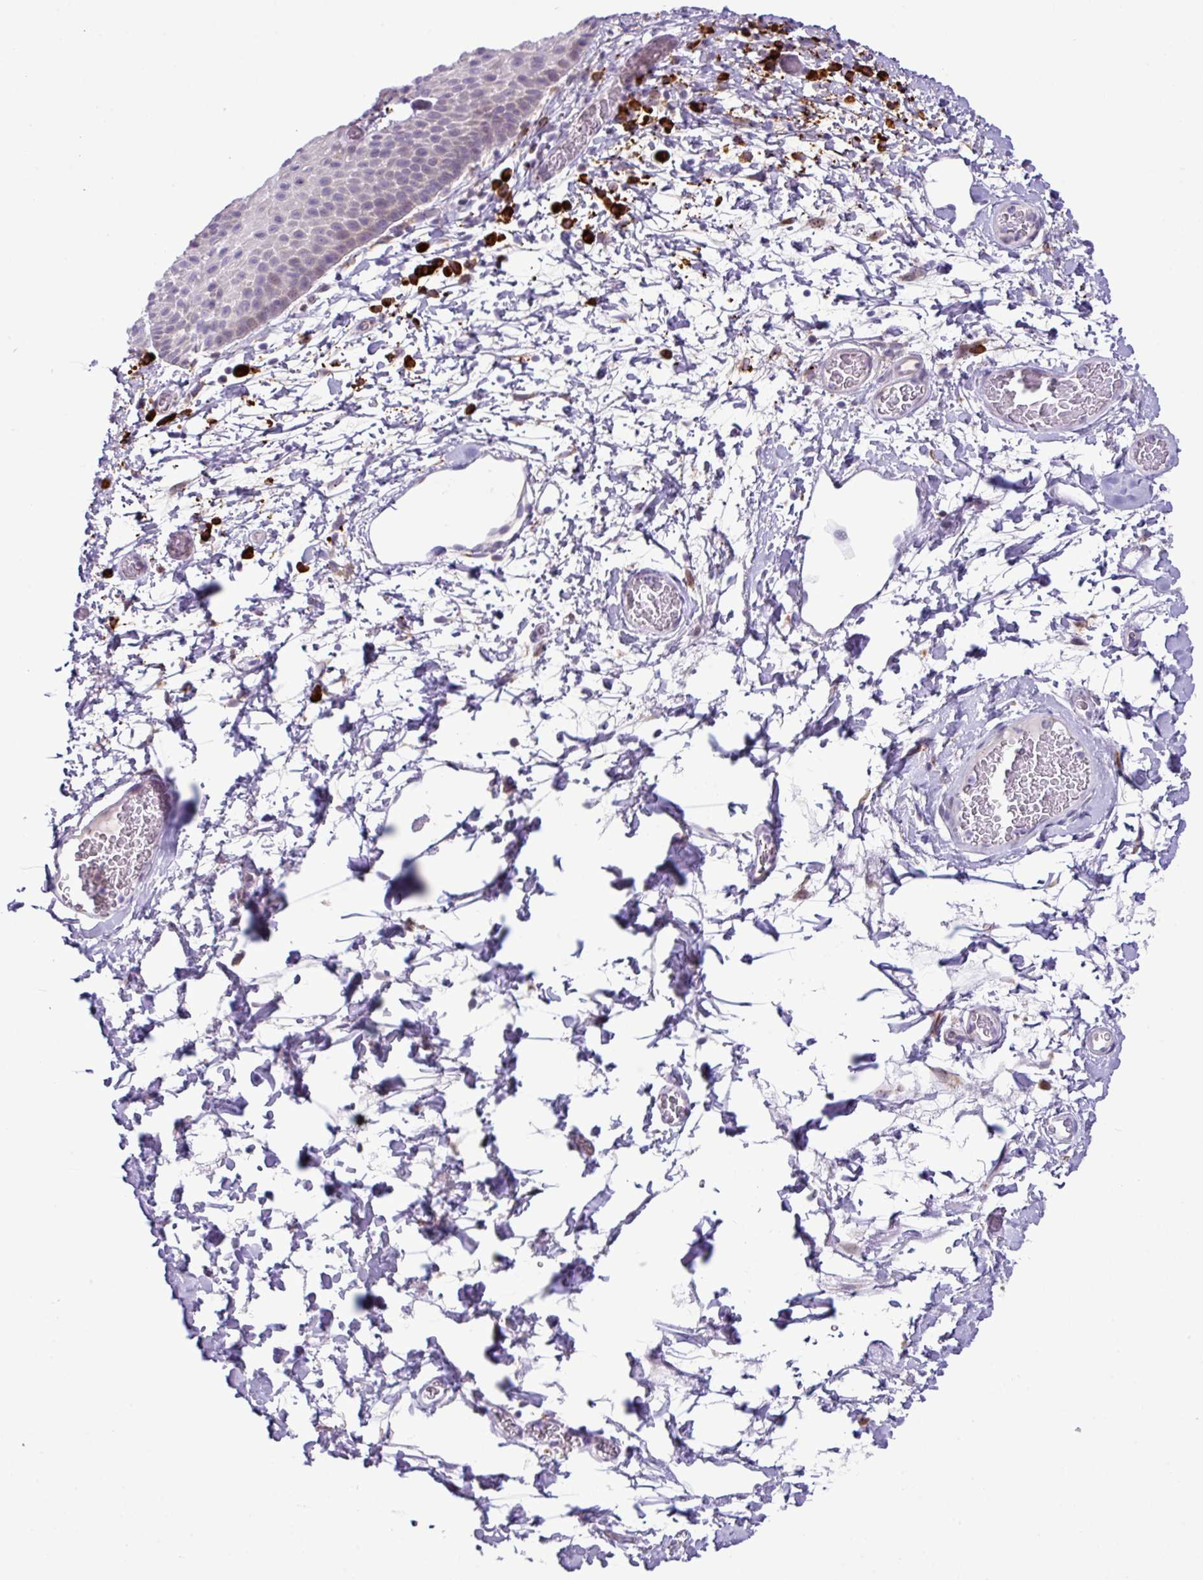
{"staining": {"intensity": "negative", "quantity": "none", "location": "none"}, "tissue": "skin", "cell_type": "Epidermal cells", "image_type": "normal", "snomed": [{"axis": "morphology", "description": "Normal tissue, NOS"}, {"axis": "morphology", "description": "Hemorrhoids"}, {"axis": "morphology", "description": "Inflammation, NOS"}, {"axis": "topography", "description": "Anal"}], "caption": "An IHC histopathology image of benign skin is shown. There is no staining in epidermal cells of skin. The staining was performed using DAB (3,3'-diaminobenzidine) to visualize the protein expression in brown, while the nuclei were stained in blue with hematoxylin (Magnification: 20x).", "gene": "RGS21", "patient": {"sex": "male", "age": 60}}